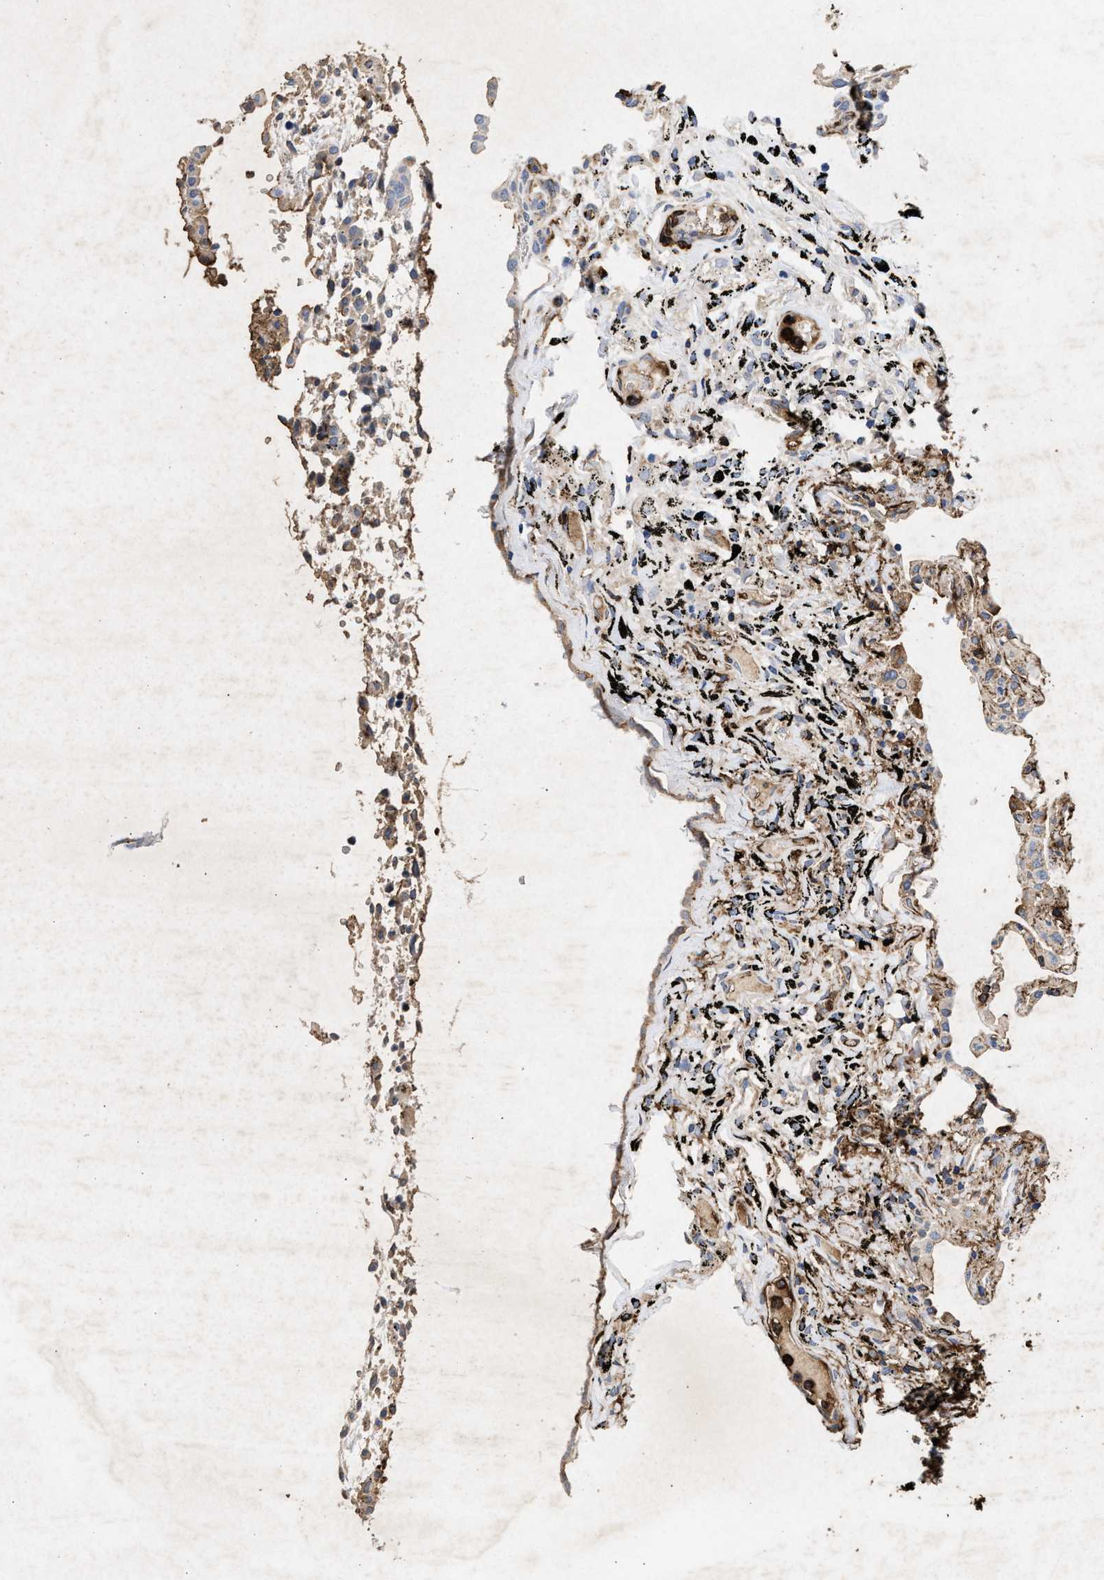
{"staining": {"intensity": "weak", "quantity": "<25%", "location": "cytoplasmic/membranous"}, "tissue": "lung", "cell_type": "Alveolar cells", "image_type": "normal", "snomed": [{"axis": "morphology", "description": "Normal tissue, NOS"}, {"axis": "topography", "description": "Lung"}], "caption": "Immunohistochemical staining of normal lung demonstrates no significant staining in alveolar cells.", "gene": "LTB4R2", "patient": {"sex": "male", "age": 59}}